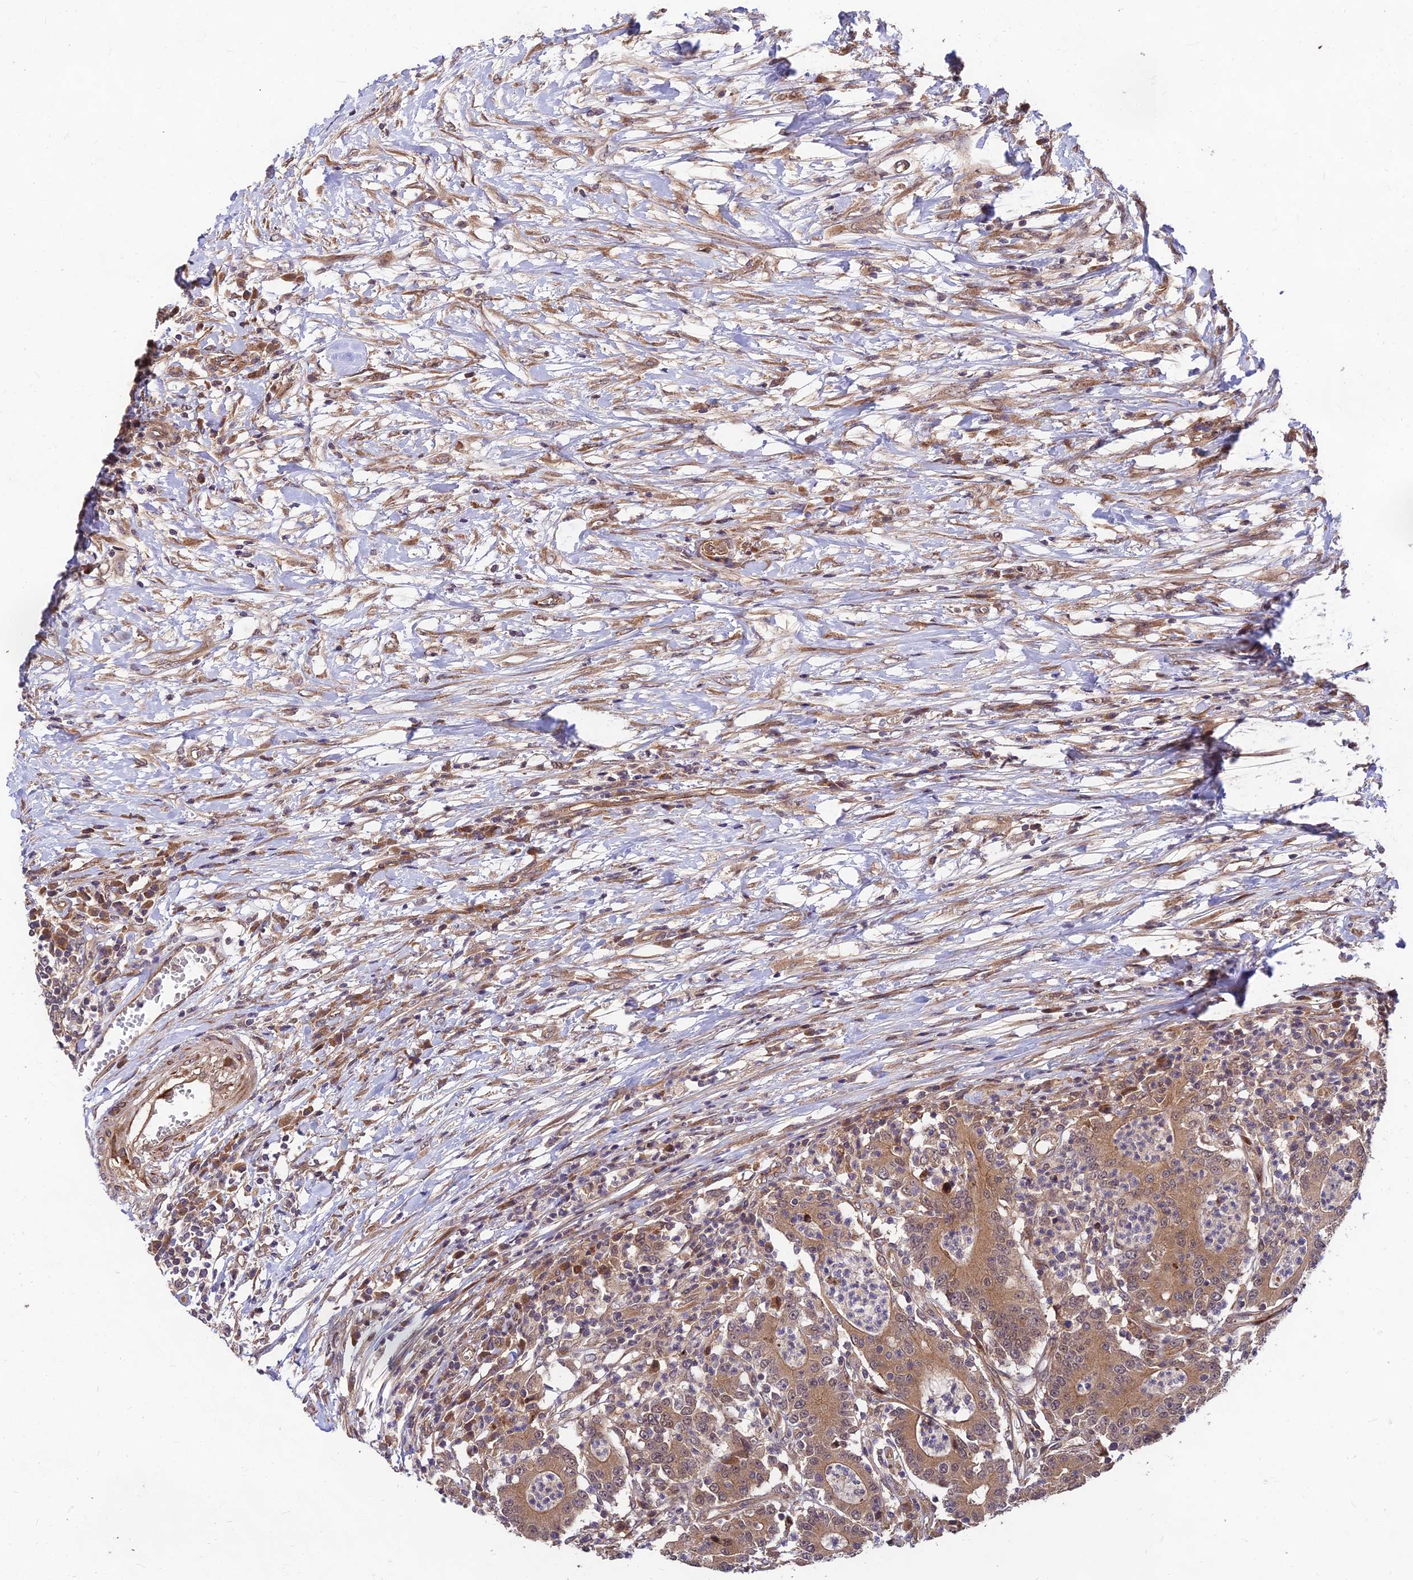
{"staining": {"intensity": "moderate", "quantity": ">75%", "location": "cytoplasmic/membranous,nuclear"}, "tissue": "colorectal cancer", "cell_type": "Tumor cells", "image_type": "cancer", "snomed": [{"axis": "morphology", "description": "Adenocarcinoma, NOS"}, {"axis": "topography", "description": "Colon"}], "caption": "The photomicrograph demonstrates a brown stain indicating the presence of a protein in the cytoplasmic/membranous and nuclear of tumor cells in colorectal adenocarcinoma.", "gene": "MKKS", "patient": {"sex": "male", "age": 83}}